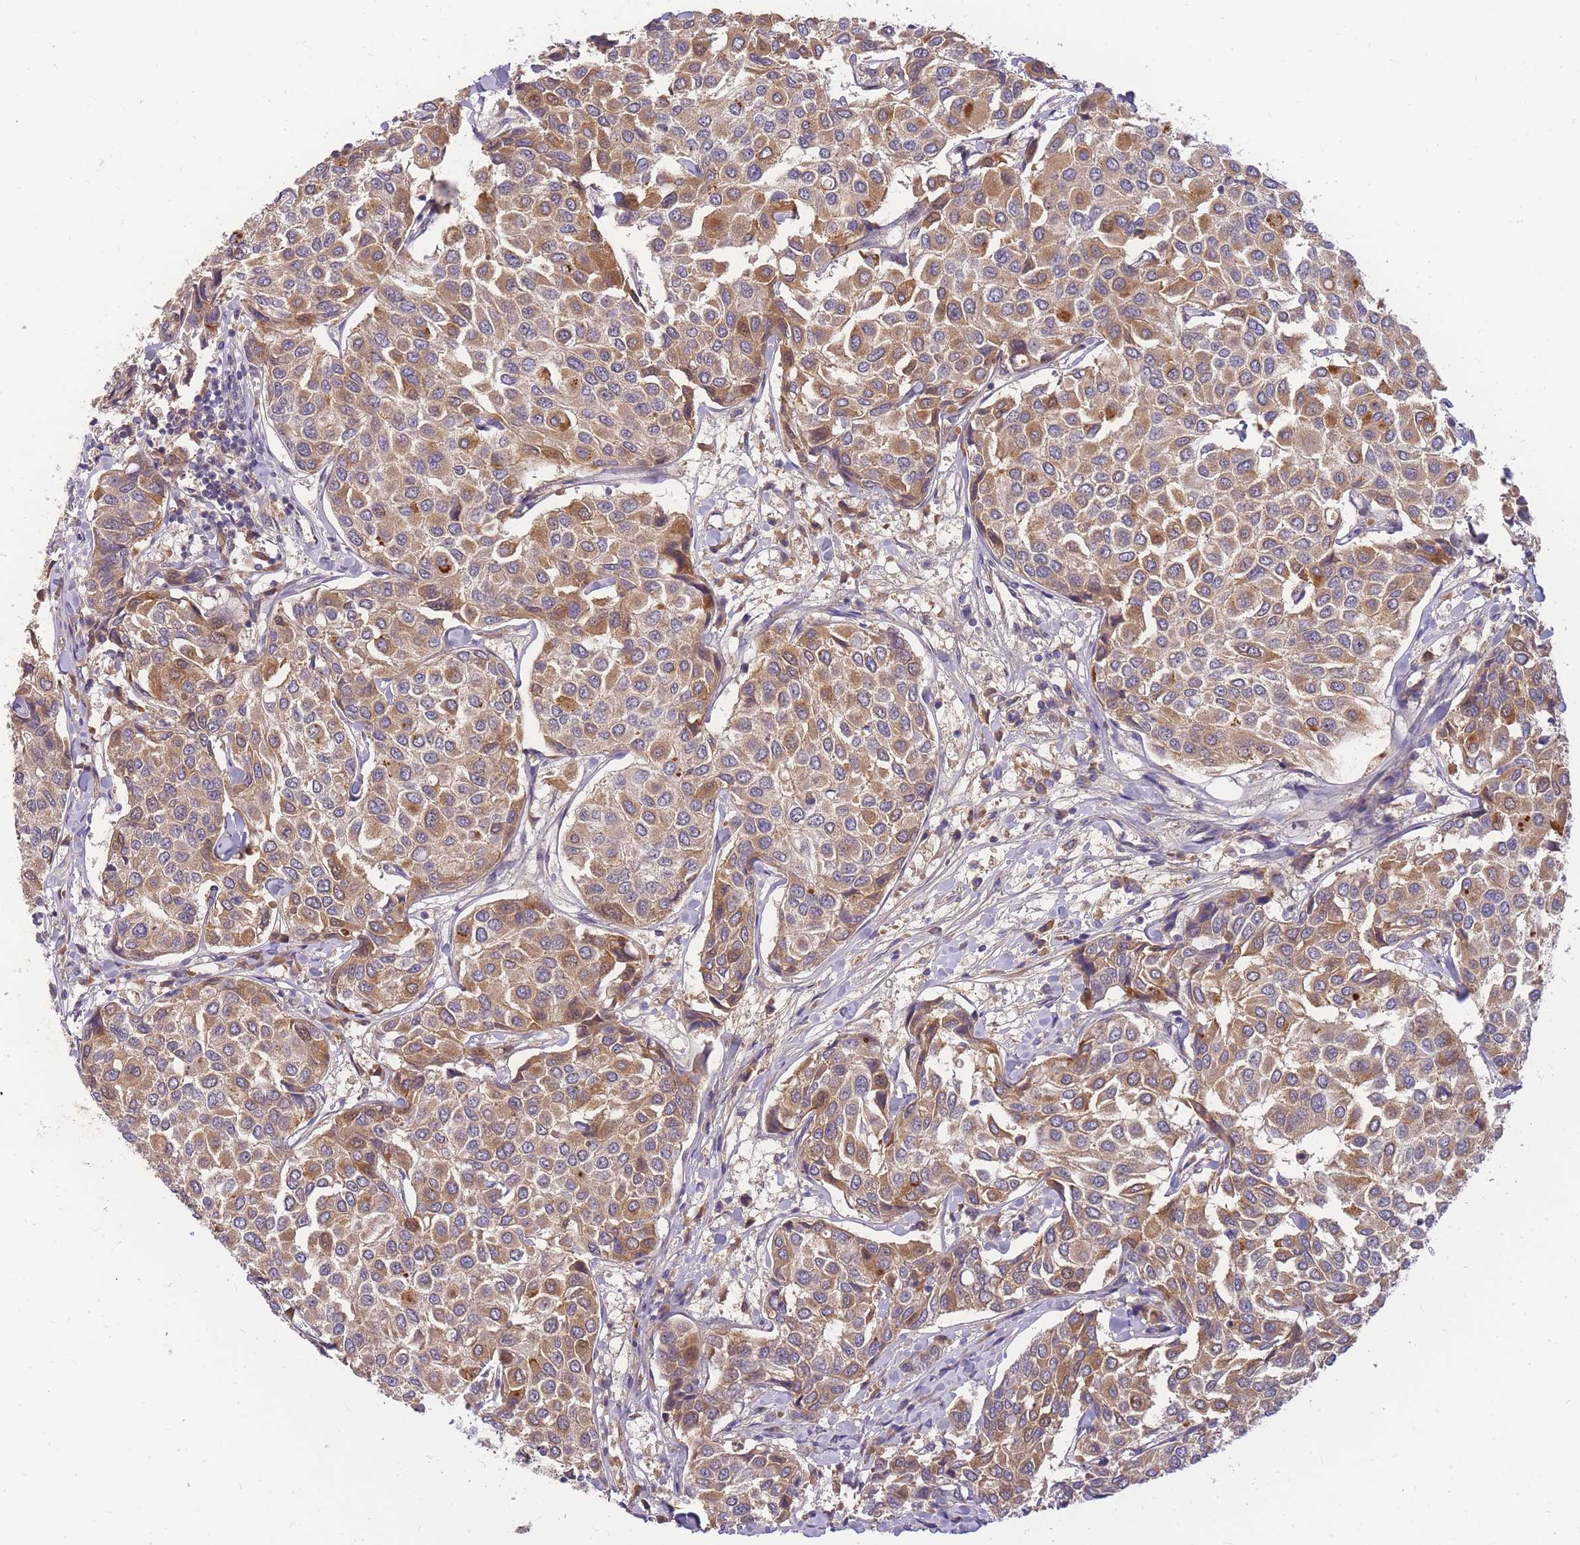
{"staining": {"intensity": "moderate", "quantity": ">75%", "location": "cytoplasmic/membranous"}, "tissue": "breast cancer", "cell_type": "Tumor cells", "image_type": "cancer", "snomed": [{"axis": "morphology", "description": "Duct carcinoma"}, {"axis": "topography", "description": "Breast"}], "caption": "Immunohistochemistry (DAB (3,3'-diaminobenzidine)) staining of human breast cancer (infiltrating ductal carcinoma) demonstrates moderate cytoplasmic/membranous protein expression in approximately >75% of tumor cells.", "gene": "ZNF577", "patient": {"sex": "female", "age": 55}}